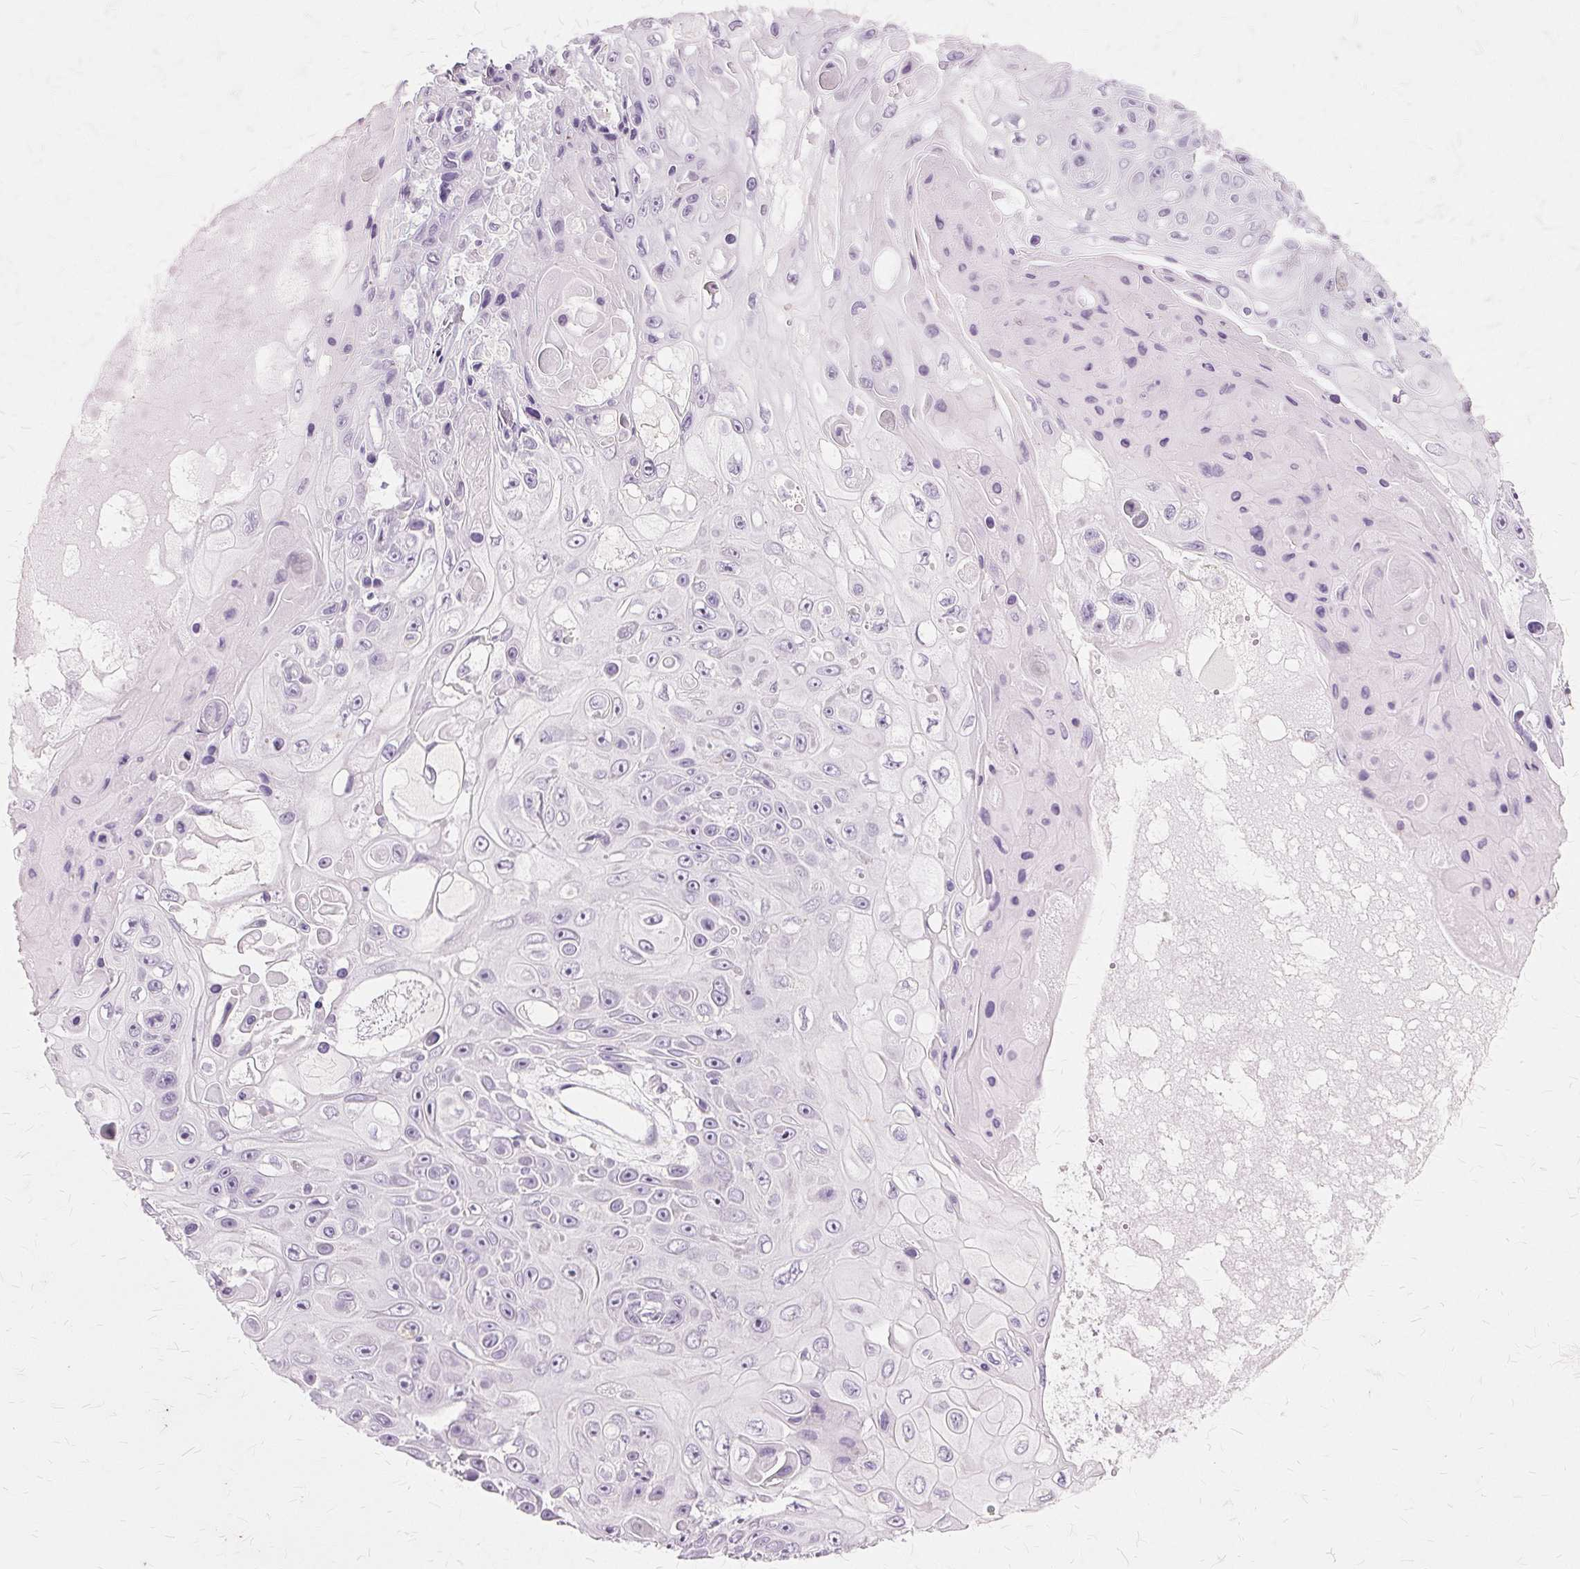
{"staining": {"intensity": "negative", "quantity": "none", "location": "none"}, "tissue": "skin cancer", "cell_type": "Tumor cells", "image_type": "cancer", "snomed": [{"axis": "morphology", "description": "Squamous cell carcinoma, NOS"}, {"axis": "topography", "description": "Skin"}], "caption": "This histopathology image is of skin cancer stained with IHC to label a protein in brown with the nuclei are counter-stained blue. There is no expression in tumor cells.", "gene": "SLC45A3", "patient": {"sex": "male", "age": 82}}